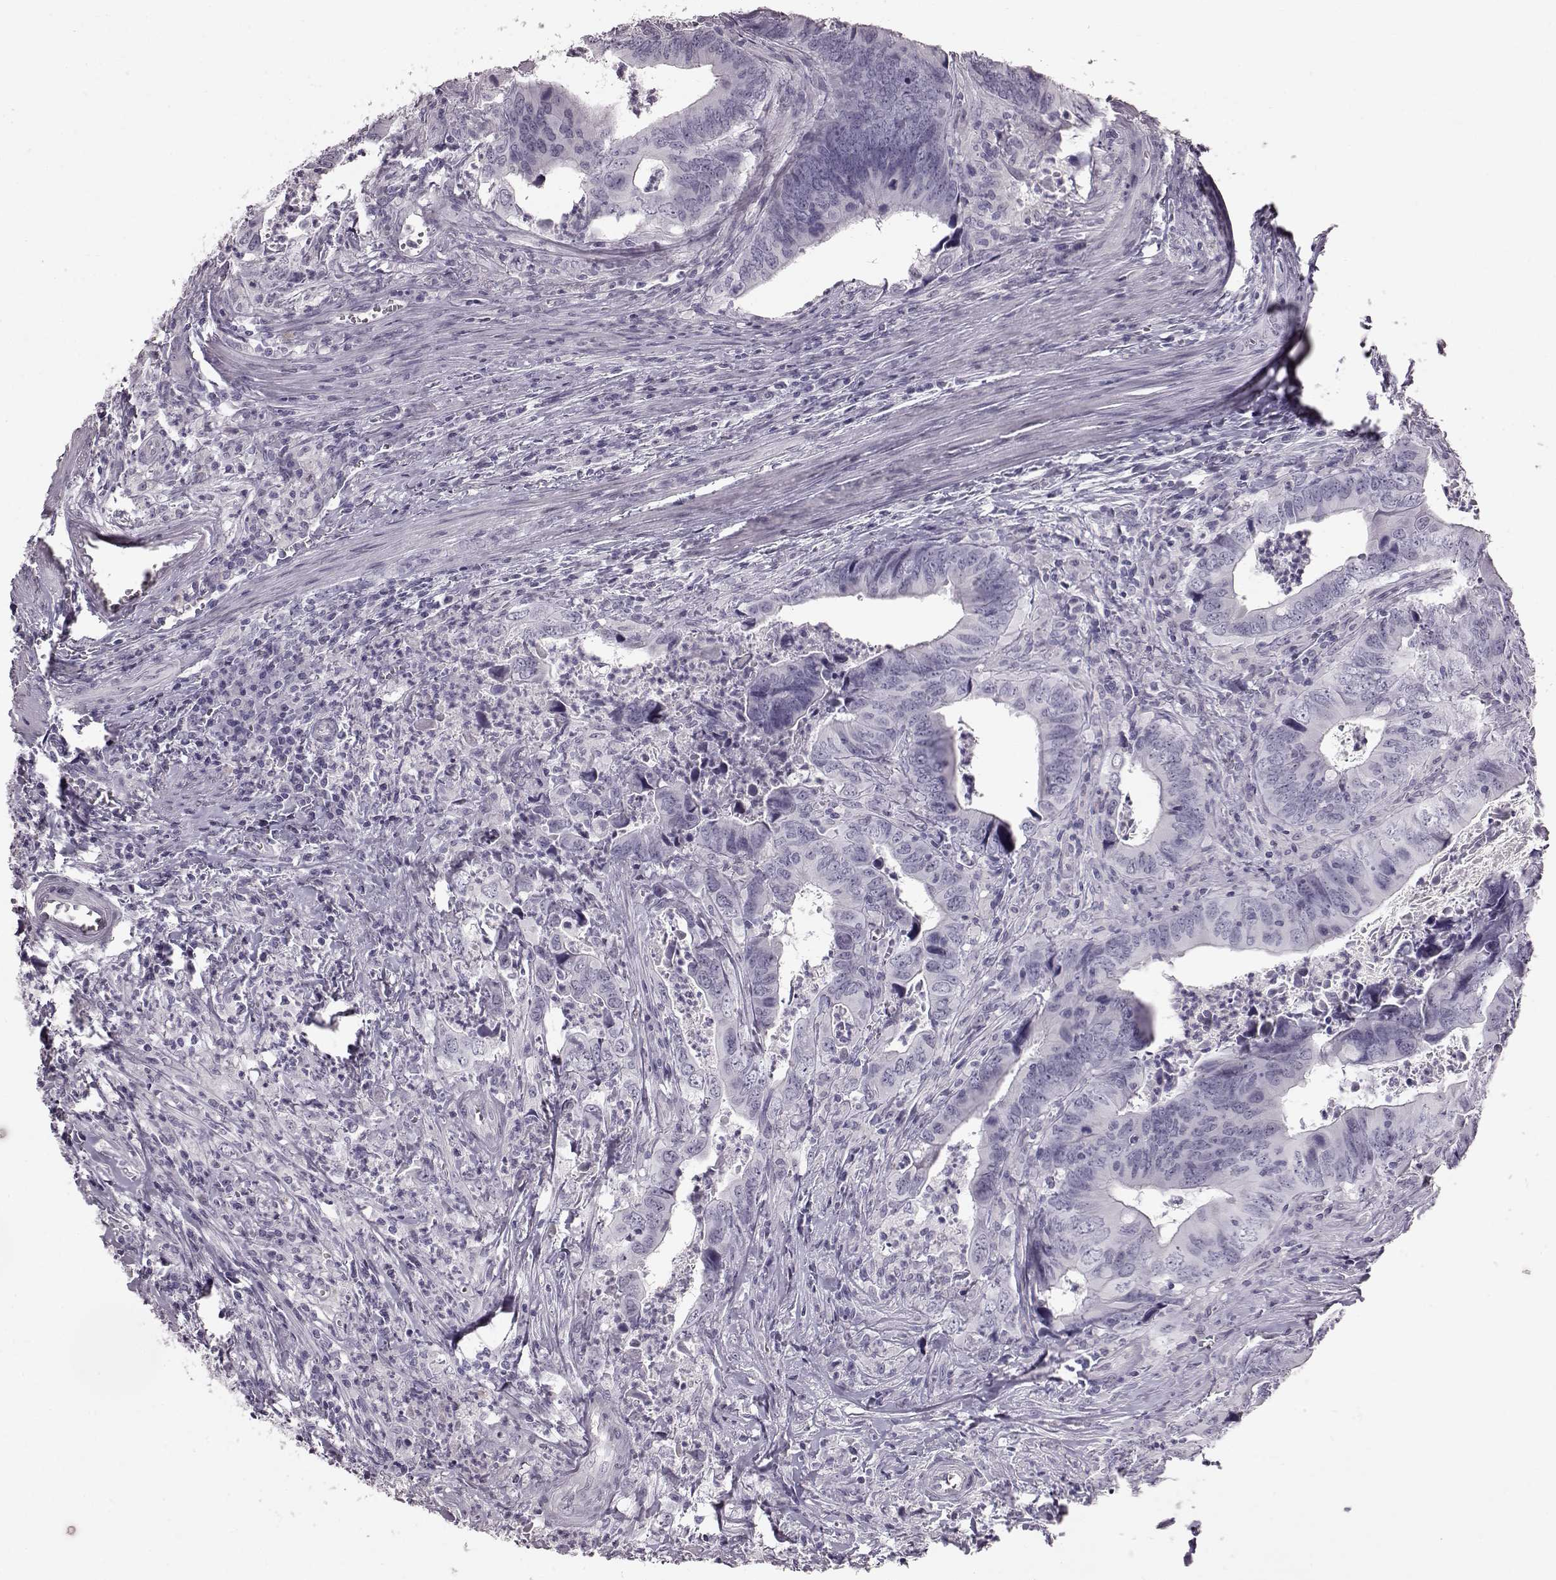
{"staining": {"intensity": "negative", "quantity": "none", "location": "none"}, "tissue": "colorectal cancer", "cell_type": "Tumor cells", "image_type": "cancer", "snomed": [{"axis": "morphology", "description": "Adenocarcinoma, NOS"}, {"axis": "topography", "description": "Colon"}], "caption": "Tumor cells are negative for protein expression in human adenocarcinoma (colorectal).", "gene": "TCHHL1", "patient": {"sex": "female", "age": 82}}